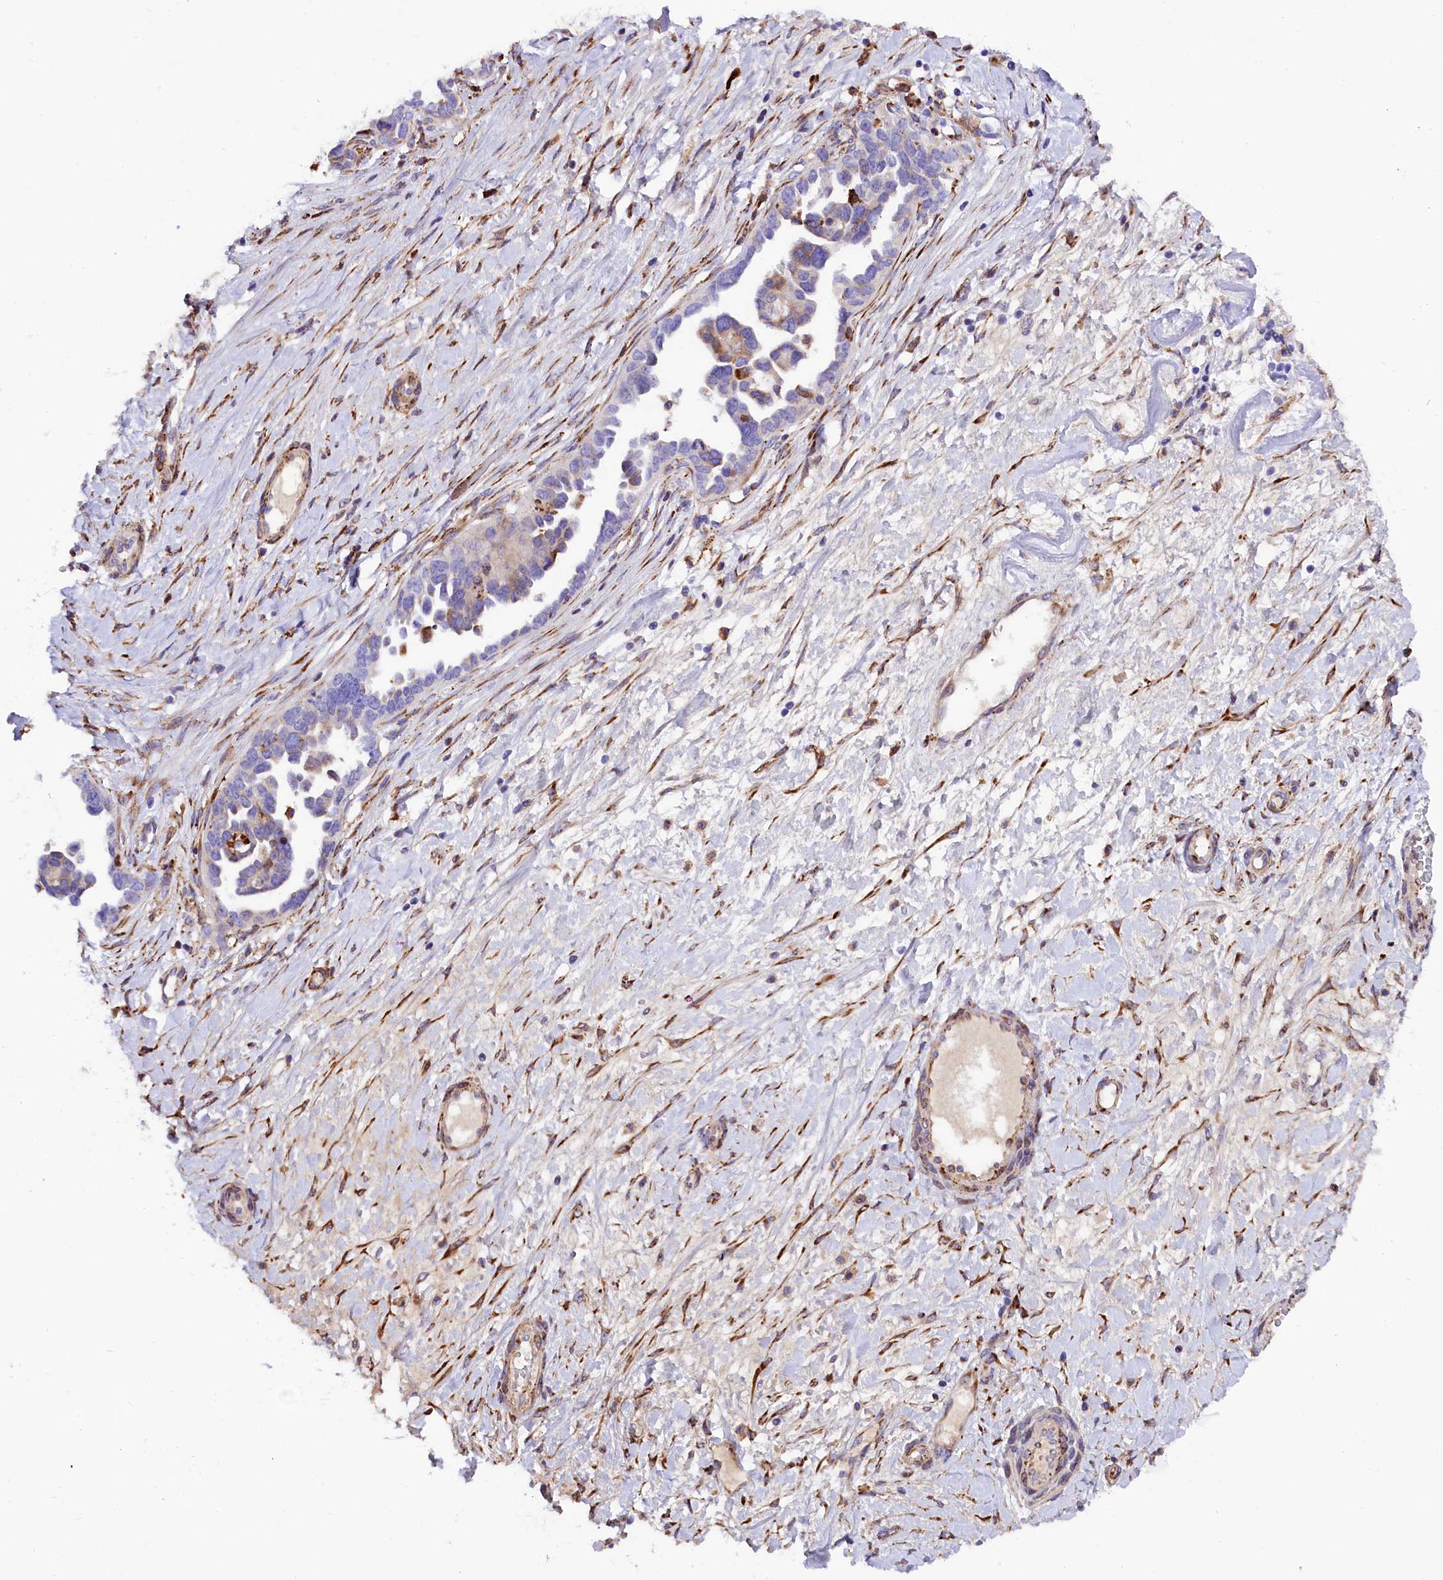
{"staining": {"intensity": "negative", "quantity": "none", "location": "none"}, "tissue": "ovarian cancer", "cell_type": "Tumor cells", "image_type": "cancer", "snomed": [{"axis": "morphology", "description": "Cystadenocarcinoma, serous, NOS"}, {"axis": "topography", "description": "Ovary"}], "caption": "An image of ovarian cancer (serous cystadenocarcinoma) stained for a protein reveals no brown staining in tumor cells.", "gene": "CMTR2", "patient": {"sex": "female", "age": 54}}